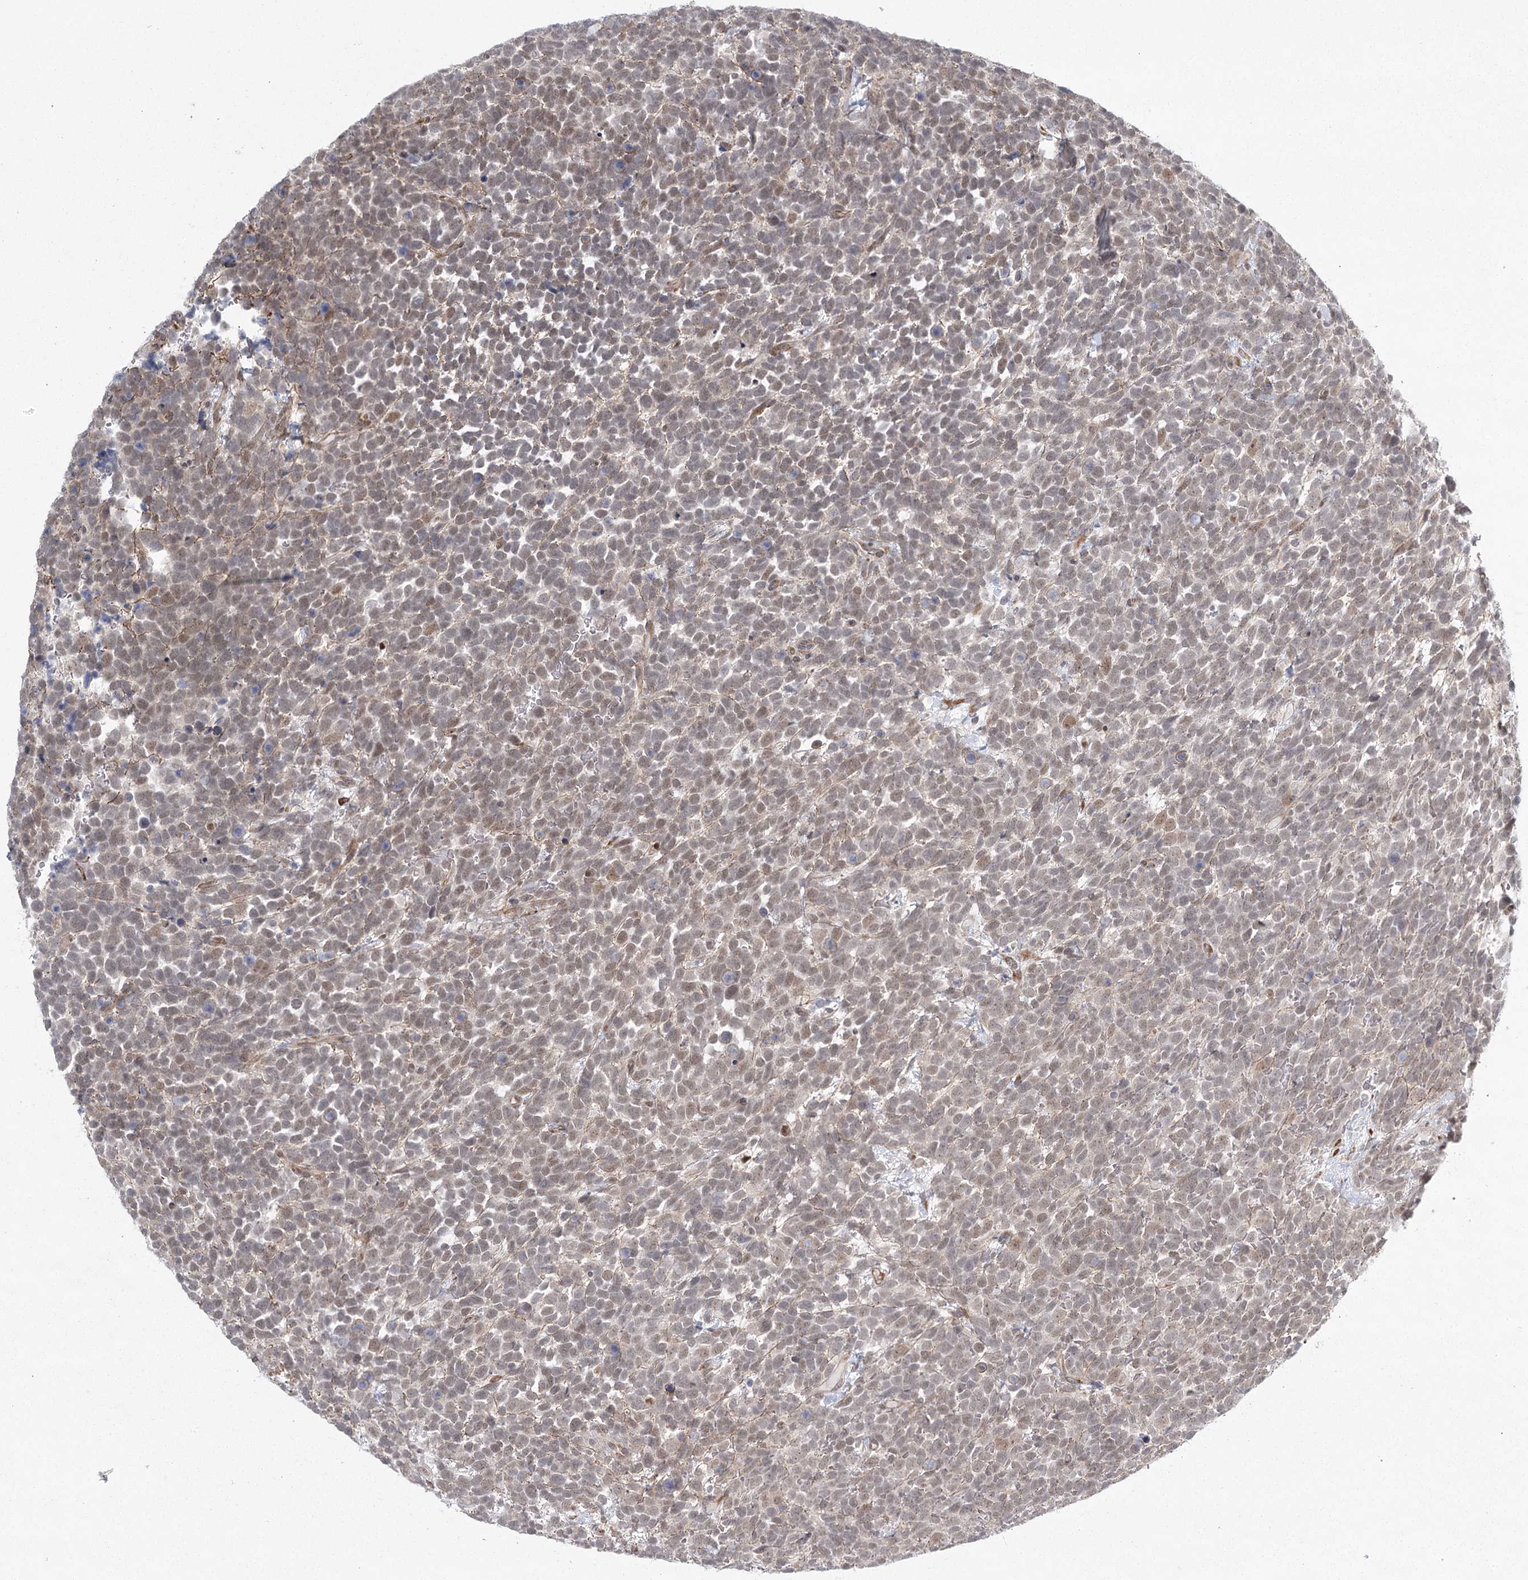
{"staining": {"intensity": "weak", "quantity": "25%-75%", "location": "nuclear"}, "tissue": "urothelial cancer", "cell_type": "Tumor cells", "image_type": "cancer", "snomed": [{"axis": "morphology", "description": "Urothelial carcinoma, High grade"}, {"axis": "topography", "description": "Urinary bladder"}], "caption": "This image shows IHC staining of human urothelial cancer, with low weak nuclear staining in approximately 25%-75% of tumor cells.", "gene": "MED28", "patient": {"sex": "female", "age": 82}}